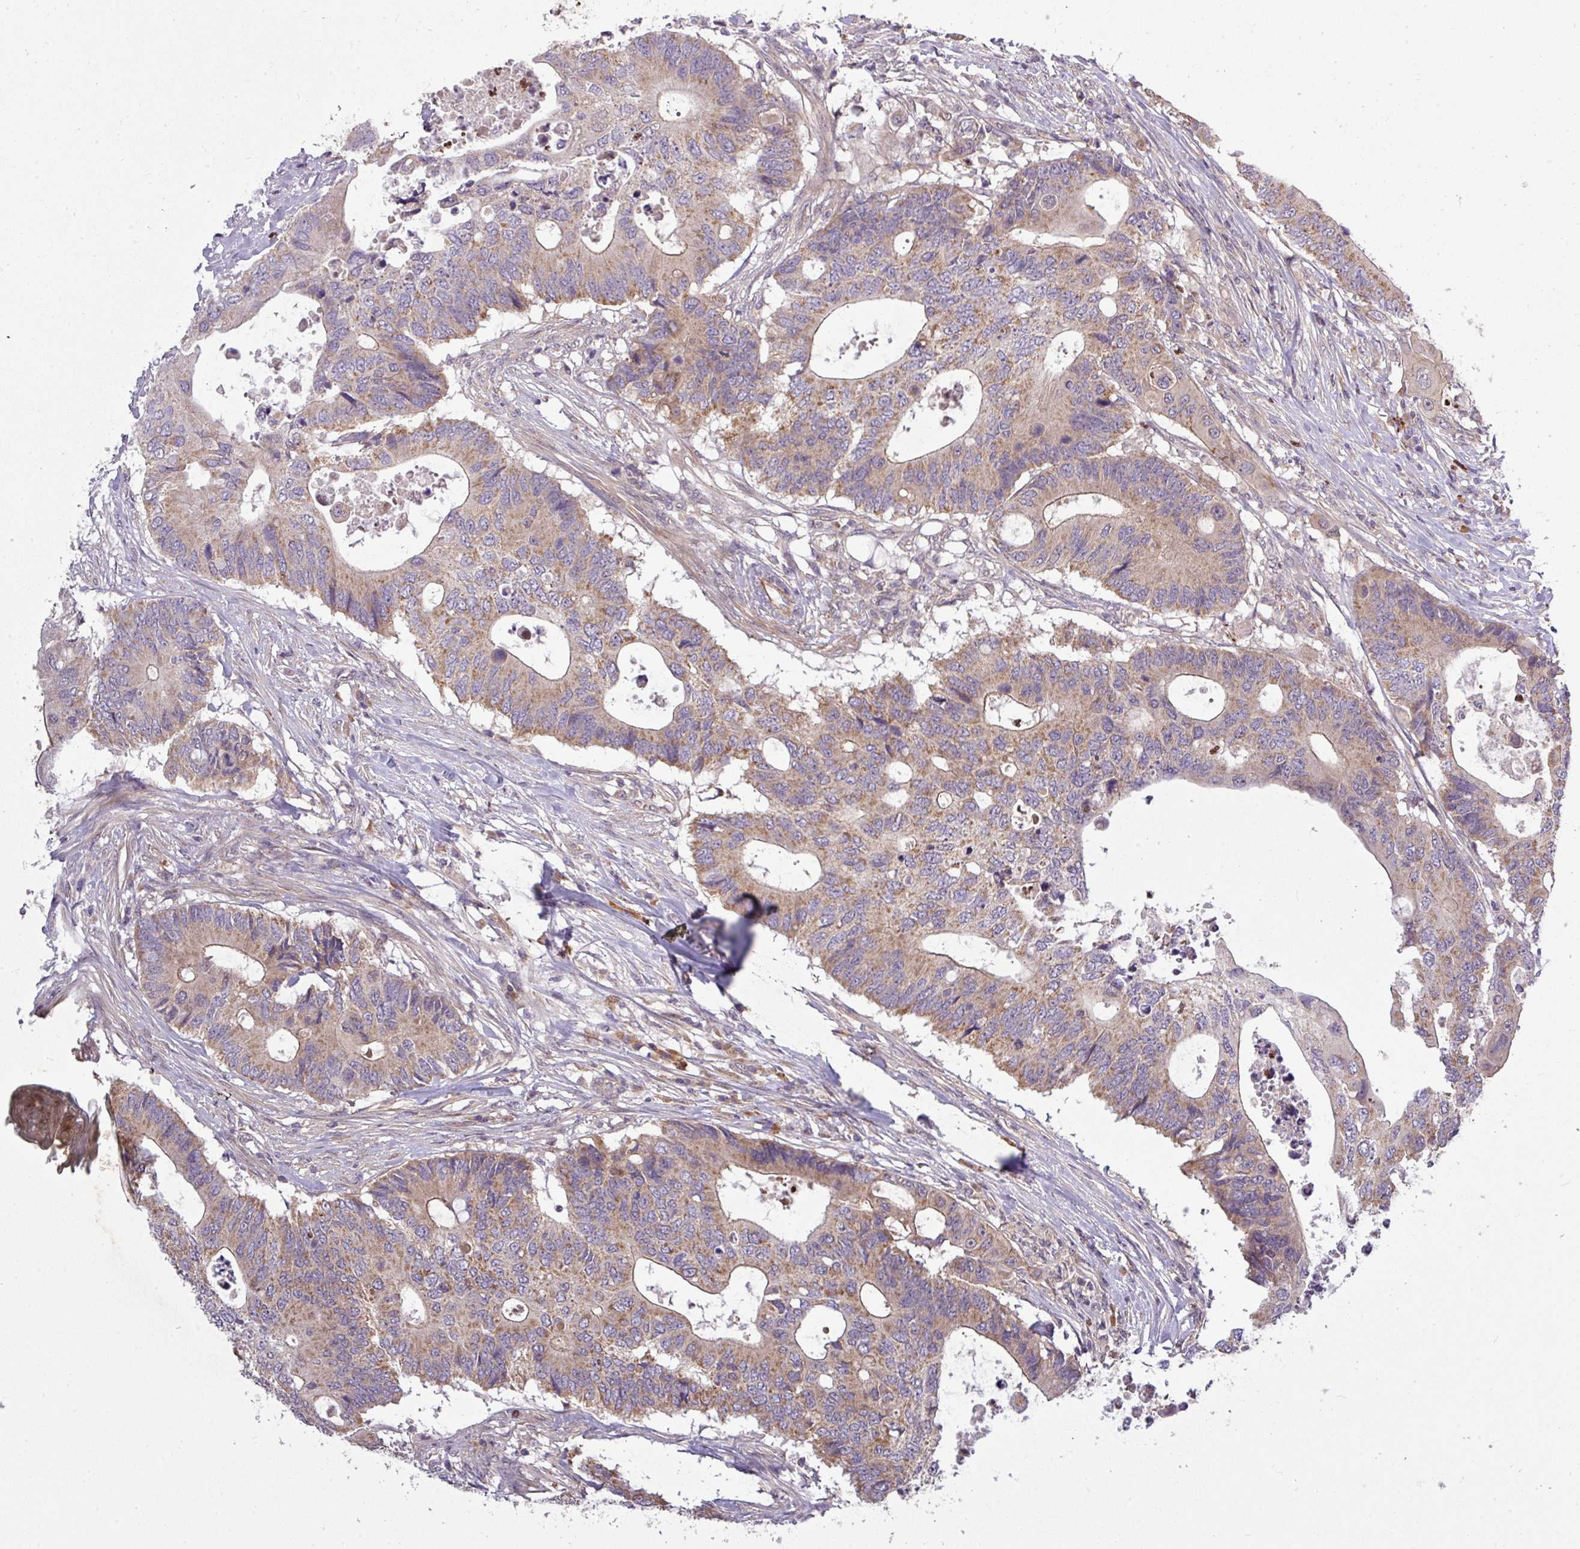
{"staining": {"intensity": "moderate", "quantity": "25%-75%", "location": "cytoplasmic/membranous"}, "tissue": "colorectal cancer", "cell_type": "Tumor cells", "image_type": "cancer", "snomed": [{"axis": "morphology", "description": "Adenocarcinoma, NOS"}, {"axis": "topography", "description": "Colon"}], "caption": "Colorectal adenocarcinoma stained for a protein displays moderate cytoplasmic/membranous positivity in tumor cells.", "gene": "PAPLN", "patient": {"sex": "male", "age": 71}}